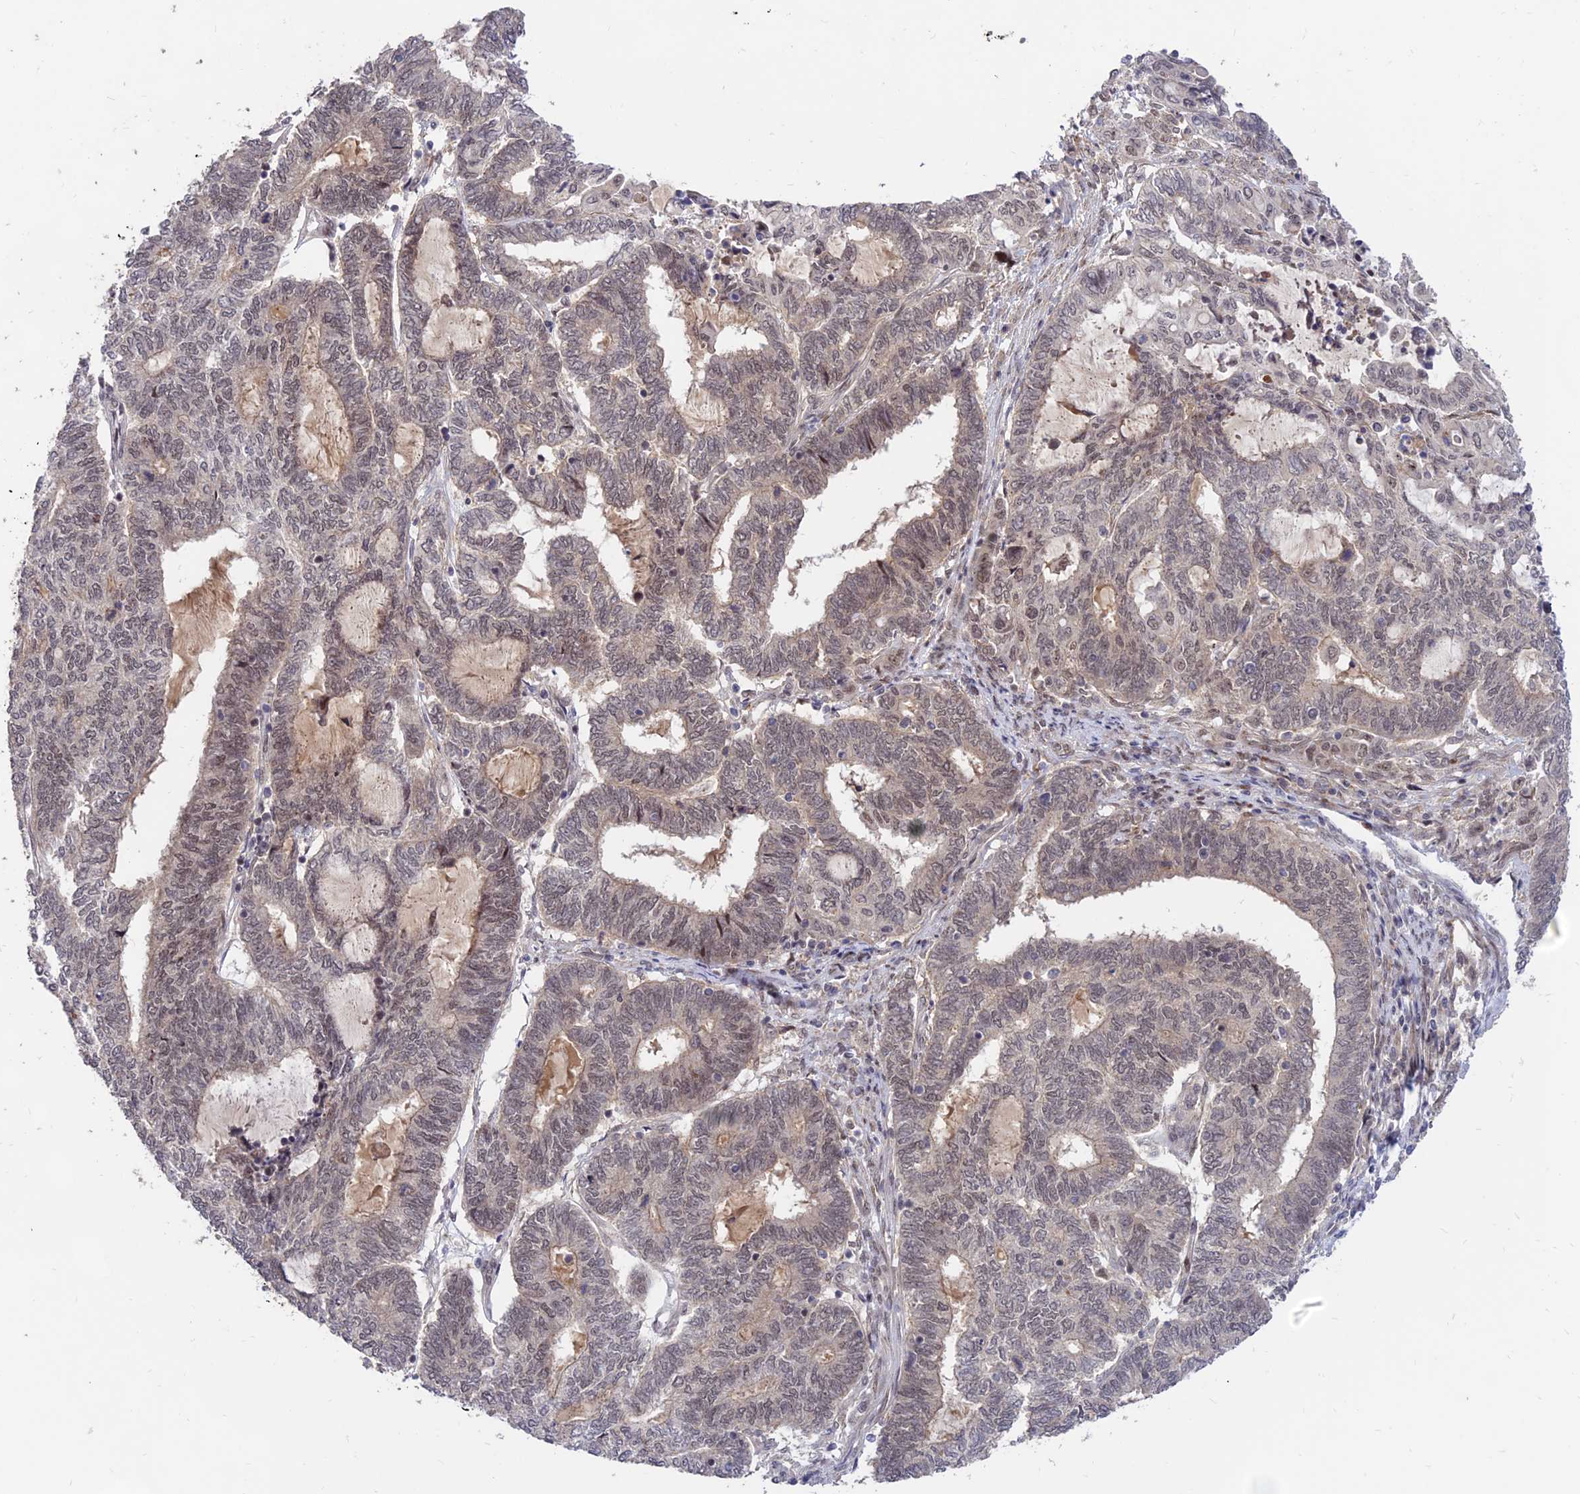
{"staining": {"intensity": "weak", "quantity": ">75%", "location": "nuclear"}, "tissue": "endometrial cancer", "cell_type": "Tumor cells", "image_type": "cancer", "snomed": [{"axis": "morphology", "description": "Adenocarcinoma, NOS"}, {"axis": "topography", "description": "Uterus"}, {"axis": "topography", "description": "Endometrium"}], "caption": "The image shows a brown stain indicating the presence of a protein in the nuclear of tumor cells in endometrial cancer (adenocarcinoma).", "gene": "ZNF85", "patient": {"sex": "female", "age": 70}}